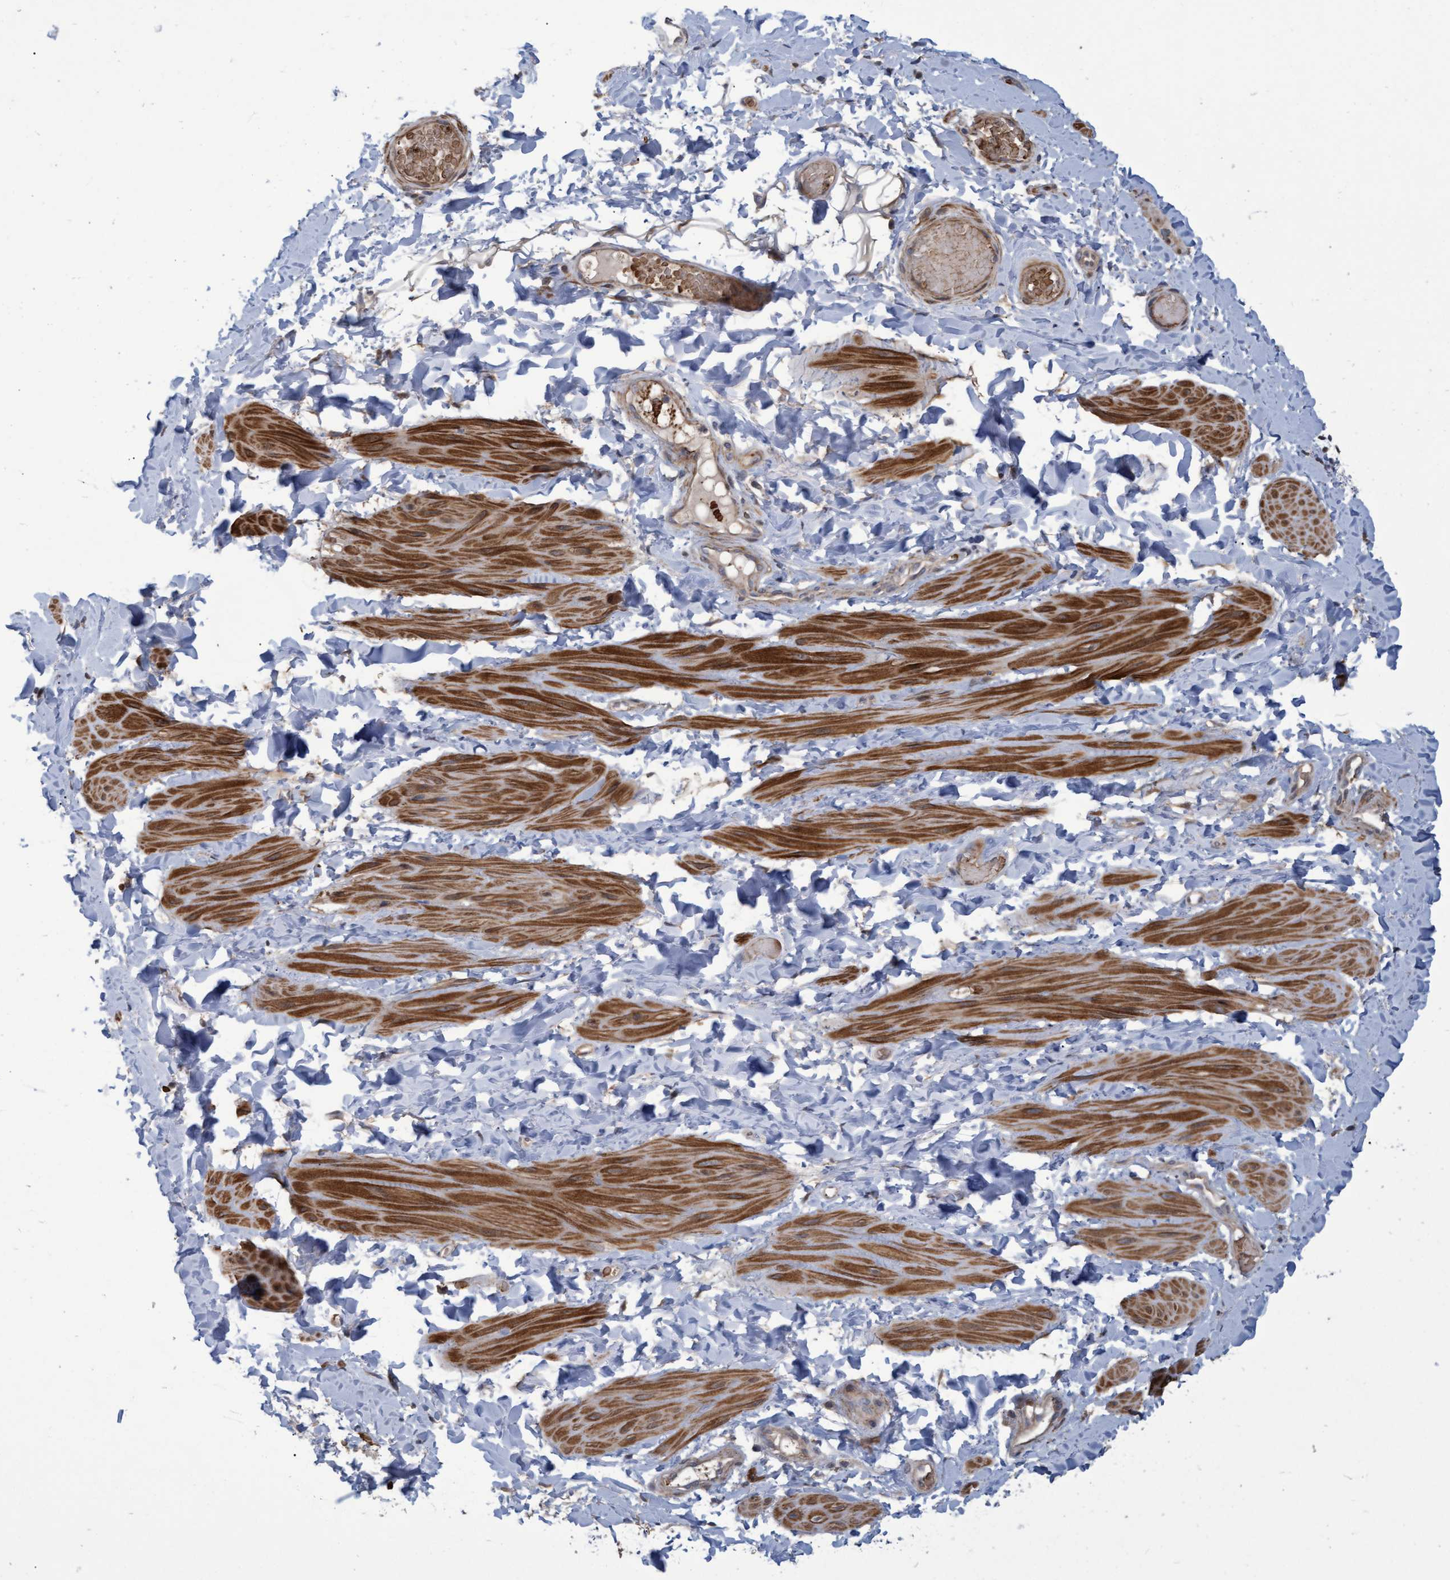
{"staining": {"intensity": "weak", "quantity": ">75%", "location": "cytoplasmic/membranous"}, "tissue": "adipose tissue", "cell_type": "Adipocytes", "image_type": "normal", "snomed": [{"axis": "morphology", "description": "Normal tissue, NOS"}, {"axis": "topography", "description": "Adipose tissue"}, {"axis": "topography", "description": "Vascular tissue"}, {"axis": "topography", "description": "Peripheral nerve tissue"}], "caption": "Adipose tissue stained with DAB (3,3'-diaminobenzidine) immunohistochemistry (IHC) demonstrates low levels of weak cytoplasmic/membranous expression in approximately >75% of adipocytes.", "gene": "NAA15", "patient": {"sex": "male", "age": 25}}